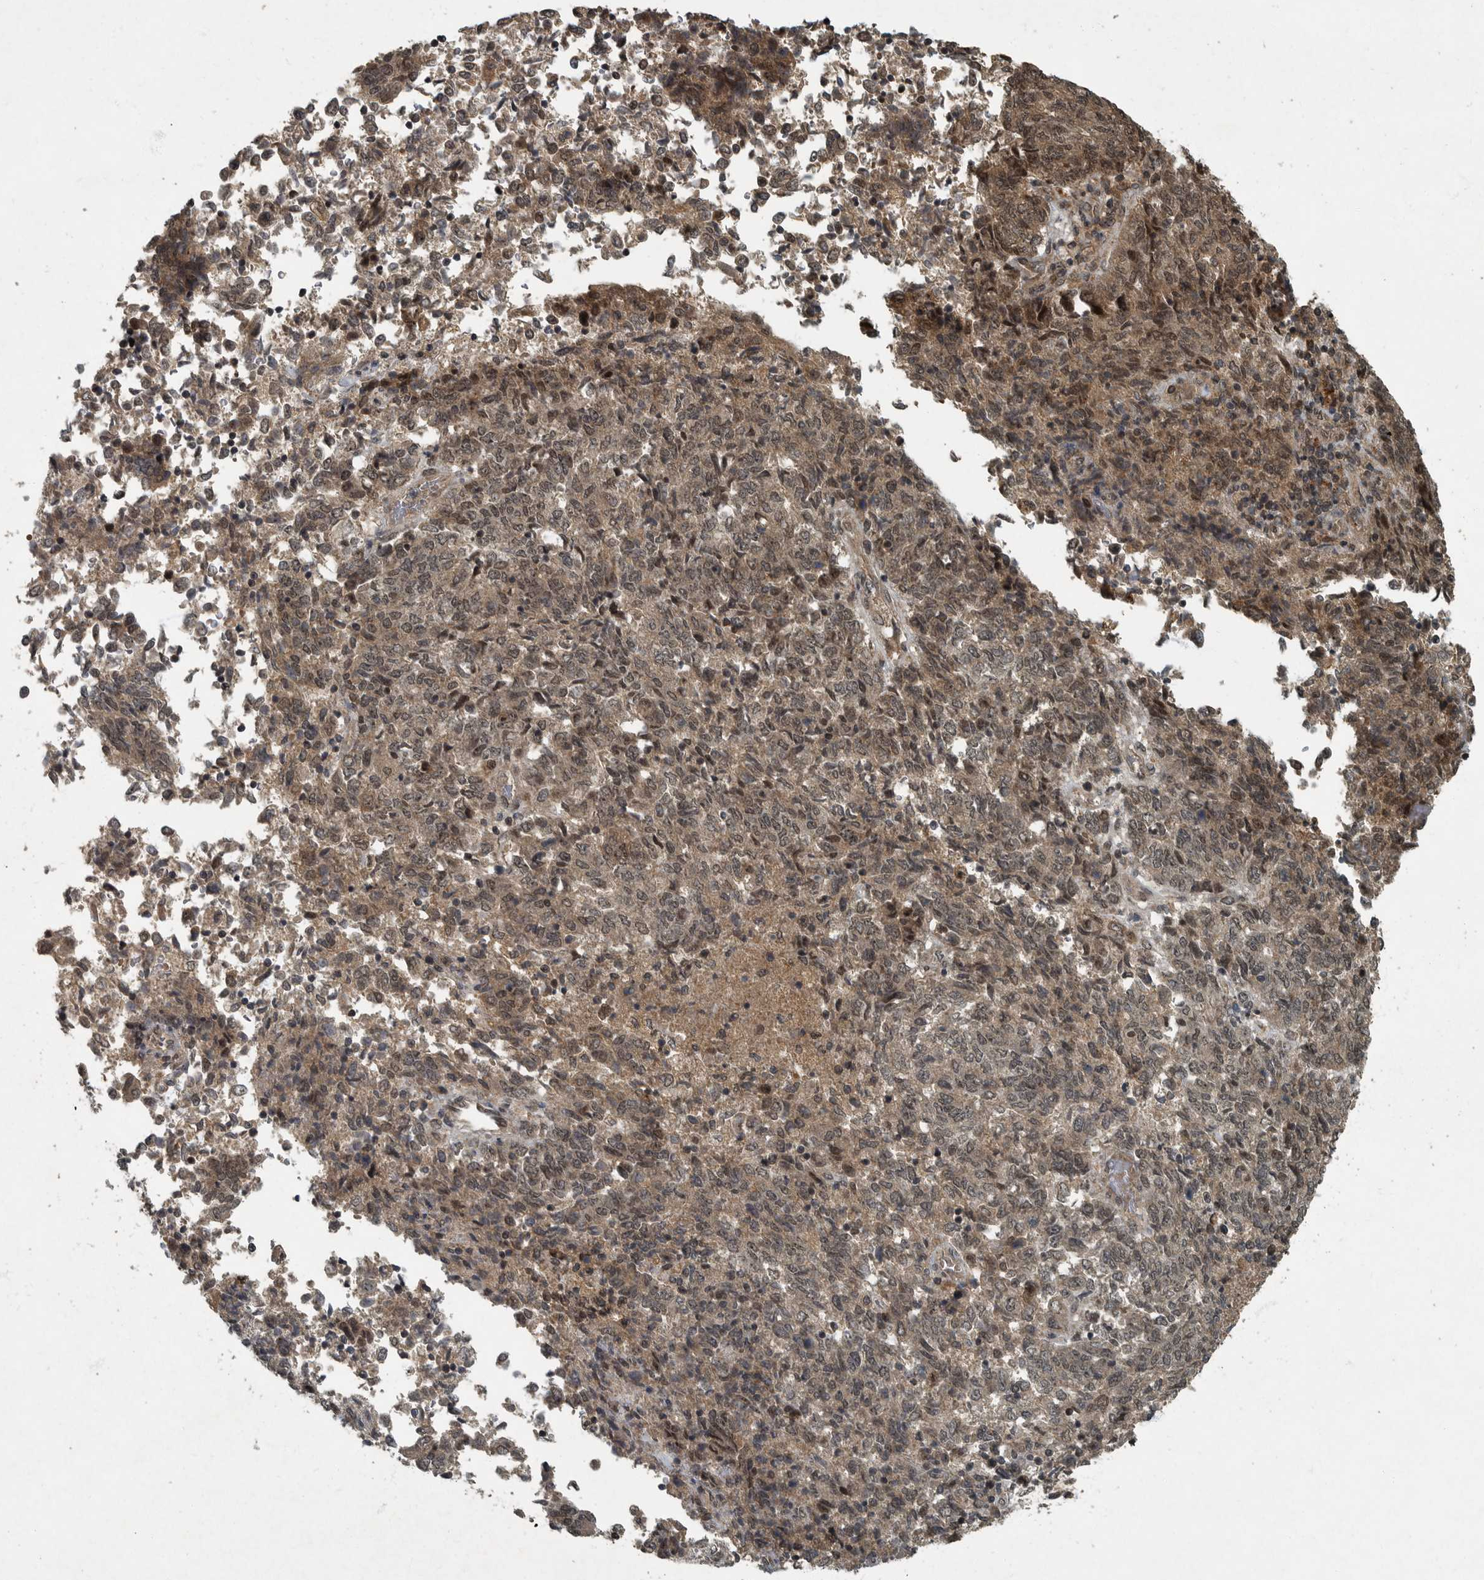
{"staining": {"intensity": "moderate", "quantity": "25%-75%", "location": "cytoplasmic/membranous,nuclear"}, "tissue": "endometrial cancer", "cell_type": "Tumor cells", "image_type": "cancer", "snomed": [{"axis": "morphology", "description": "Adenocarcinoma, NOS"}, {"axis": "topography", "description": "Endometrium"}], "caption": "This micrograph exhibits immunohistochemistry (IHC) staining of human endometrial adenocarcinoma, with medium moderate cytoplasmic/membranous and nuclear staining in approximately 25%-75% of tumor cells.", "gene": "FOXO1", "patient": {"sex": "female", "age": 80}}